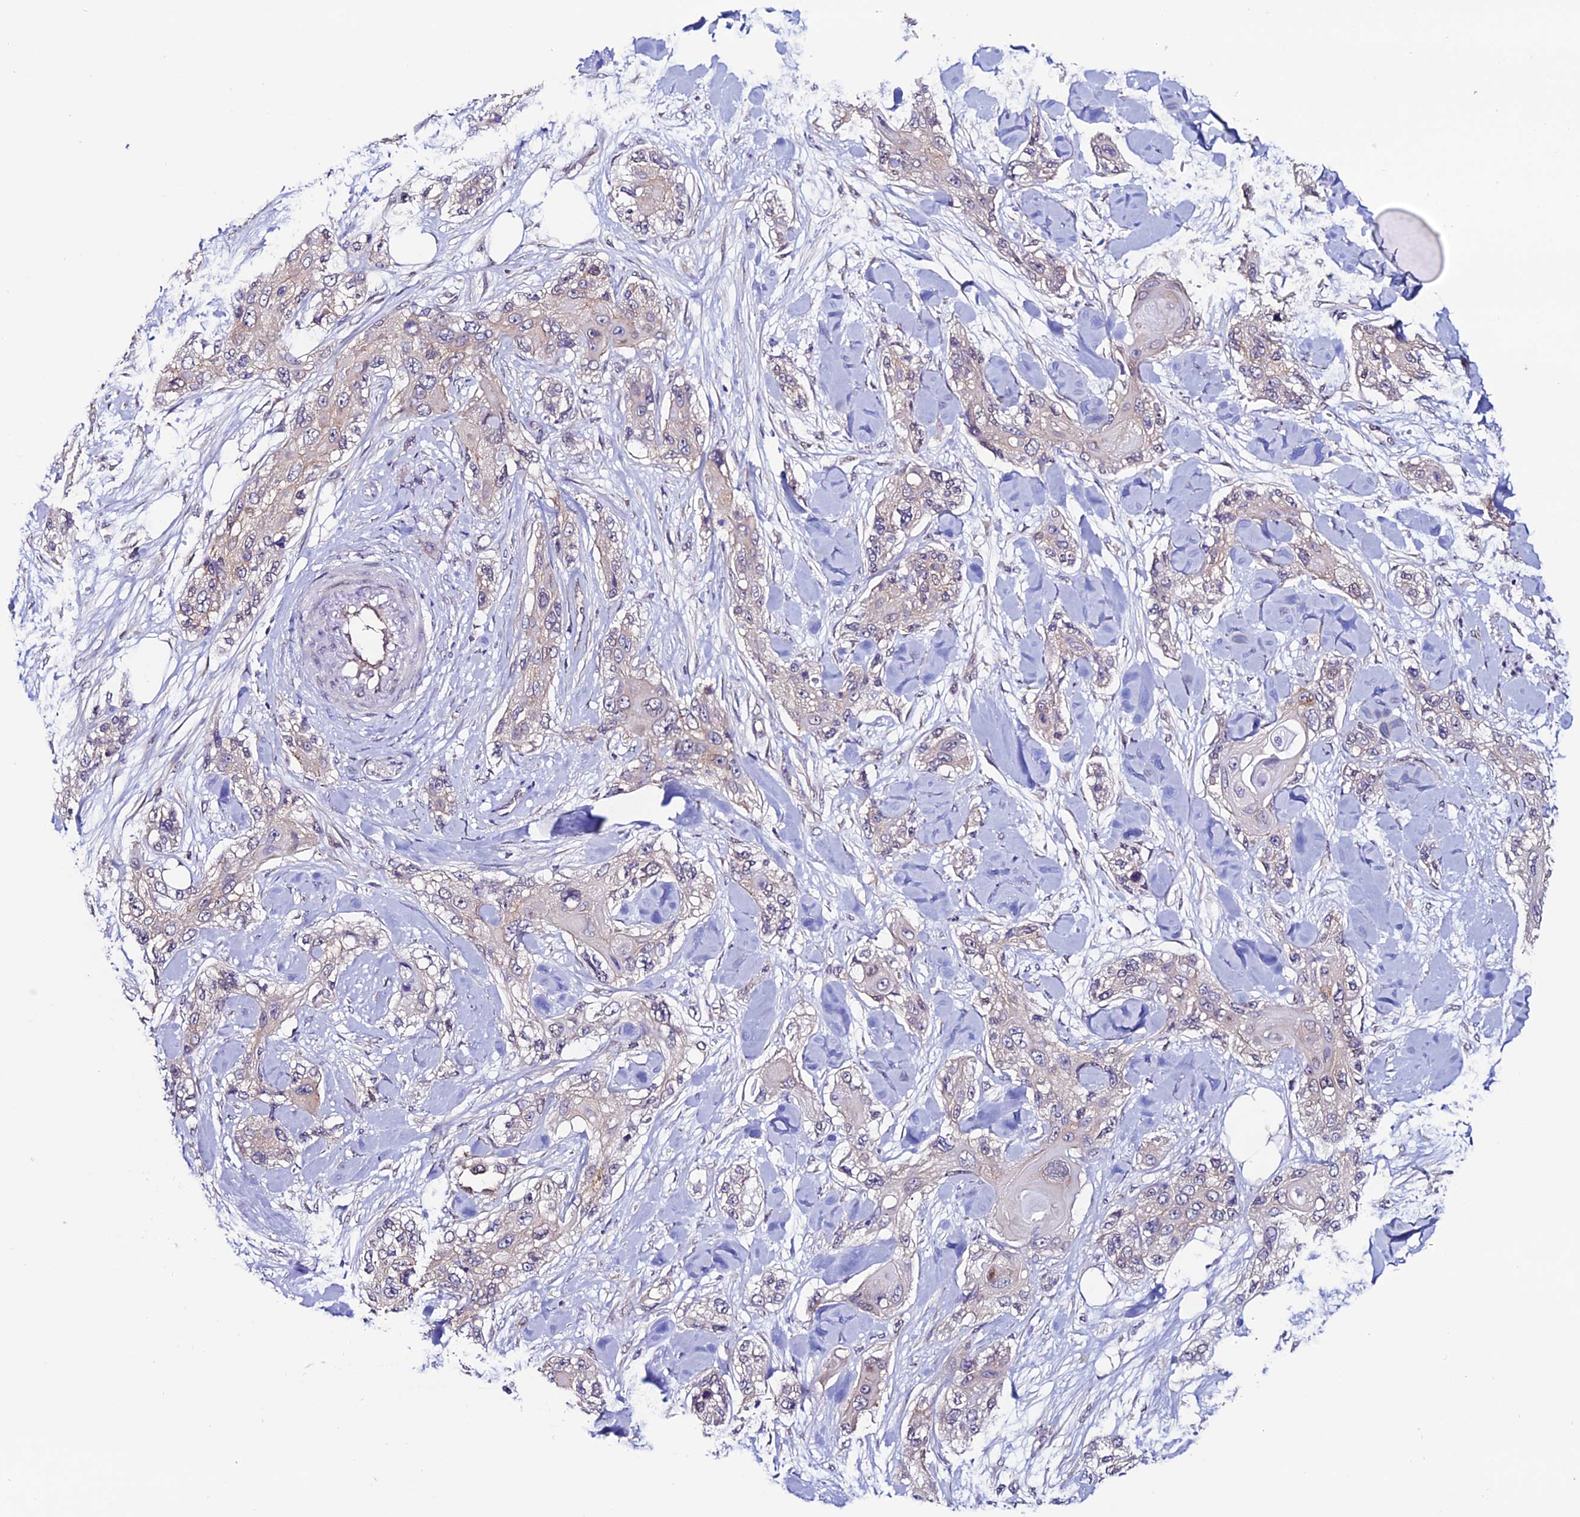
{"staining": {"intensity": "negative", "quantity": "none", "location": "none"}, "tissue": "skin cancer", "cell_type": "Tumor cells", "image_type": "cancer", "snomed": [{"axis": "morphology", "description": "Normal tissue, NOS"}, {"axis": "morphology", "description": "Squamous cell carcinoma, NOS"}, {"axis": "topography", "description": "Skin"}], "caption": "Squamous cell carcinoma (skin) was stained to show a protein in brown. There is no significant positivity in tumor cells.", "gene": "FZD8", "patient": {"sex": "male", "age": 72}}